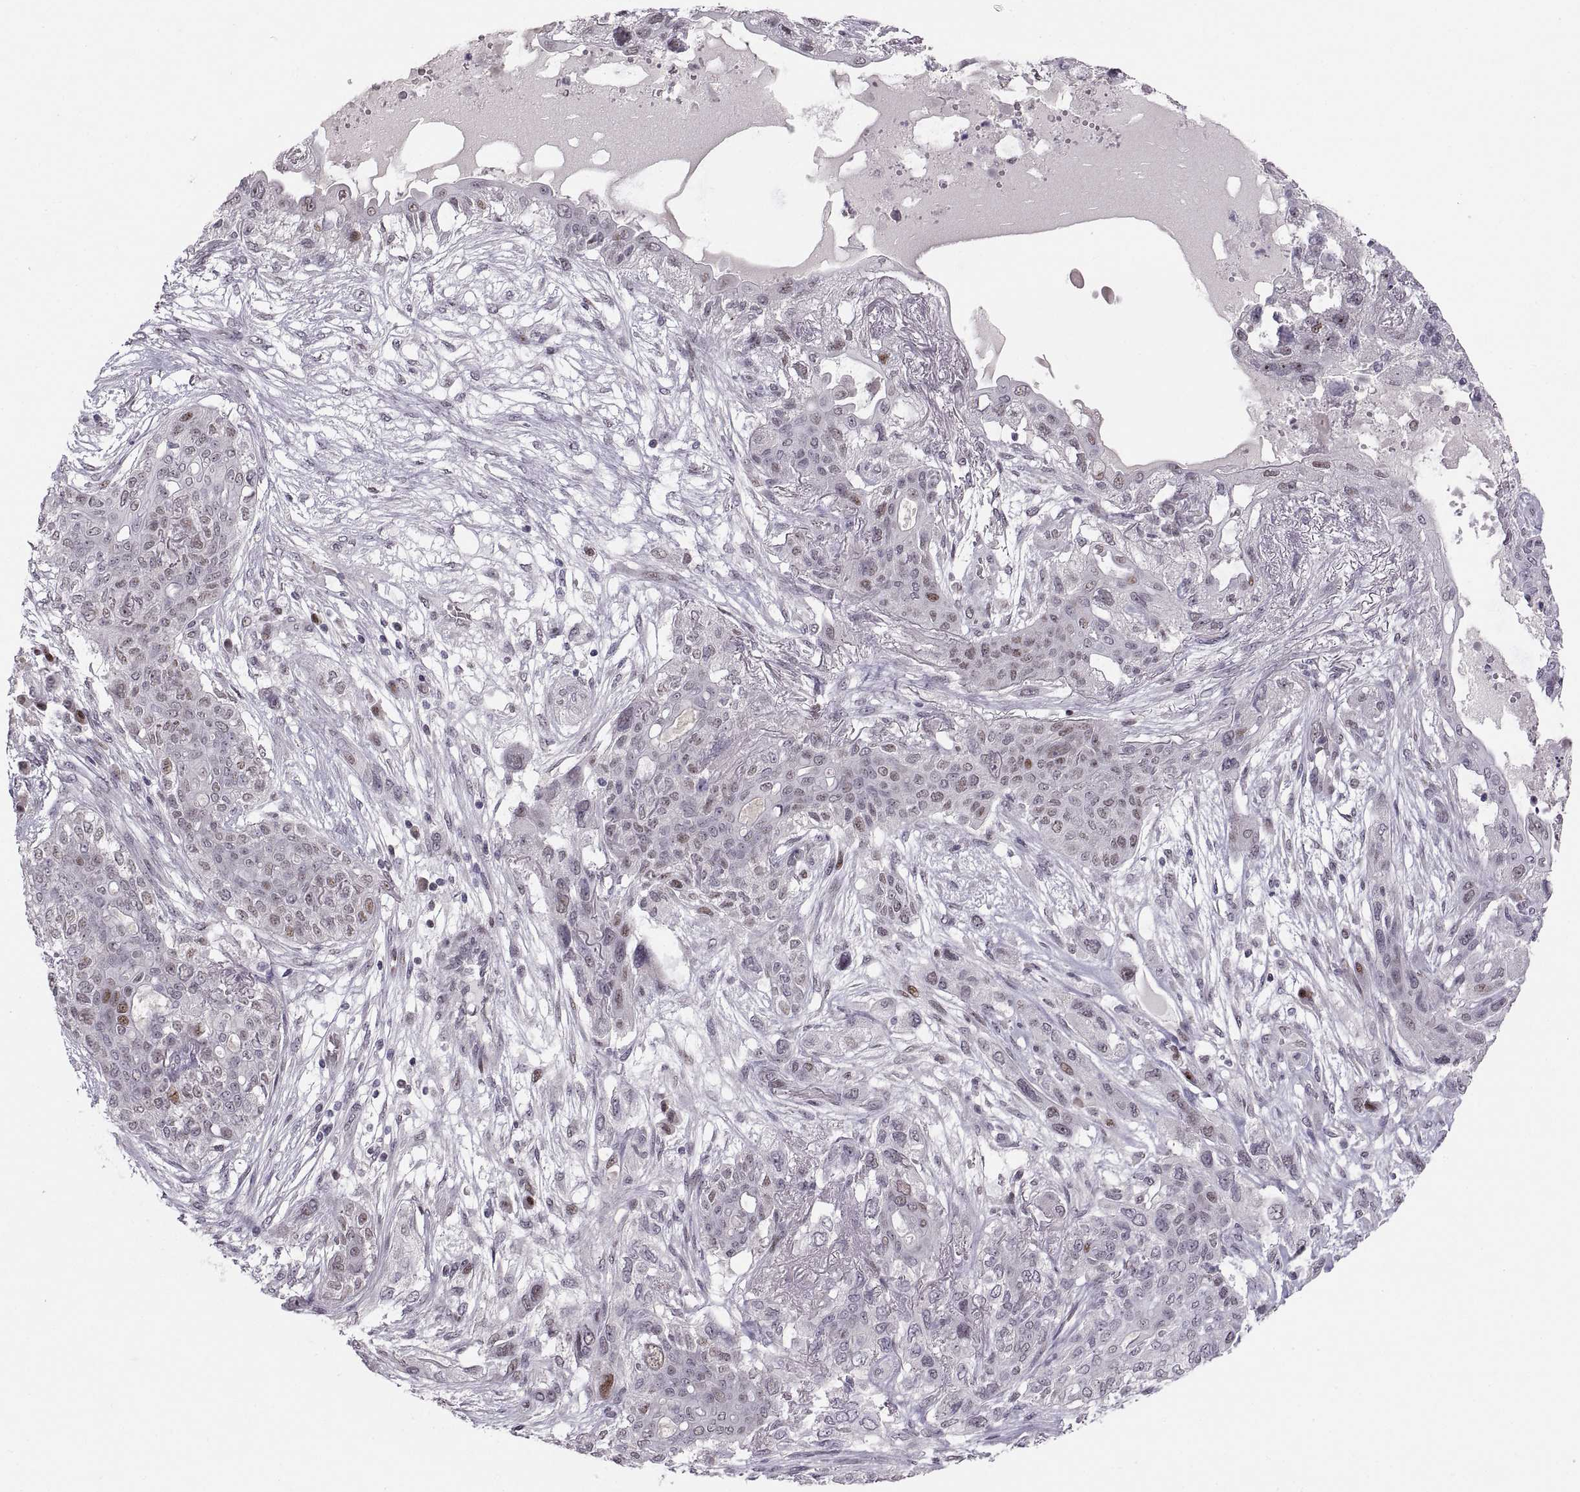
{"staining": {"intensity": "moderate", "quantity": "<25%", "location": "nuclear"}, "tissue": "lung cancer", "cell_type": "Tumor cells", "image_type": "cancer", "snomed": [{"axis": "morphology", "description": "Squamous cell carcinoma, NOS"}, {"axis": "topography", "description": "Lung"}], "caption": "Moderate nuclear protein expression is identified in about <25% of tumor cells in squamous cell carcinoma (lung).", "gene": "SNAI1", "patient": {"sex": "female", "age": 70}}